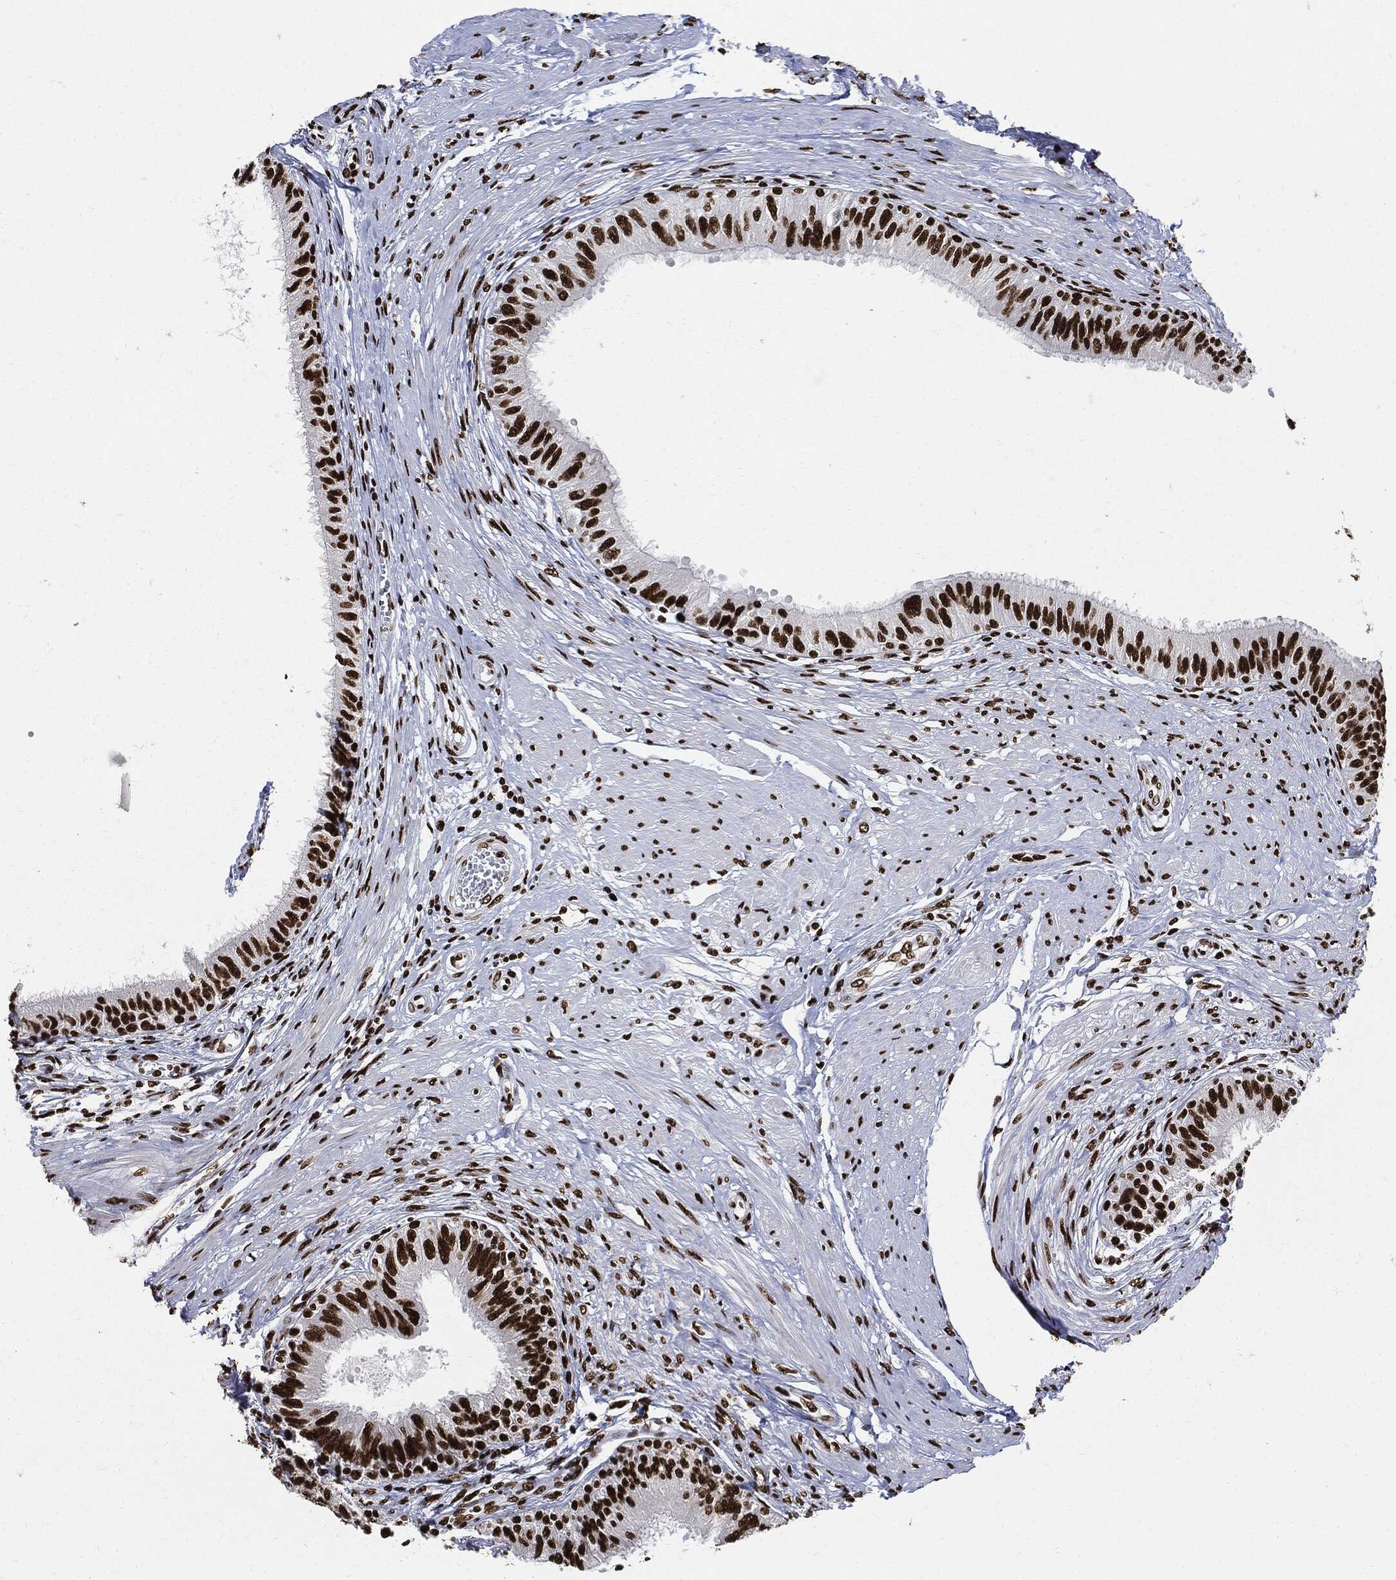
{"staining": {"intensity": "strong", "quantity": ">75%", "location": "nuclear"}, "tissue": "epididymis", "cell_type": "Glandular cells", "image_type": "normal", "snomed": [{"axis": "morphology", "description": "Normal tissue, NOS"}, {"axis": "morphology", "description": "Seminoma, NOS"}, {"axis": "topography", "description": "Testis"}, {"axis": "topography", "description": "Epididymis"}], "caption": "Protein staining of unremarkable epididymis shows strong nuclear staining in about >75% of glandular cells.", "gene": "RECQL", "patient": {"sex": "male", "age": 61}}